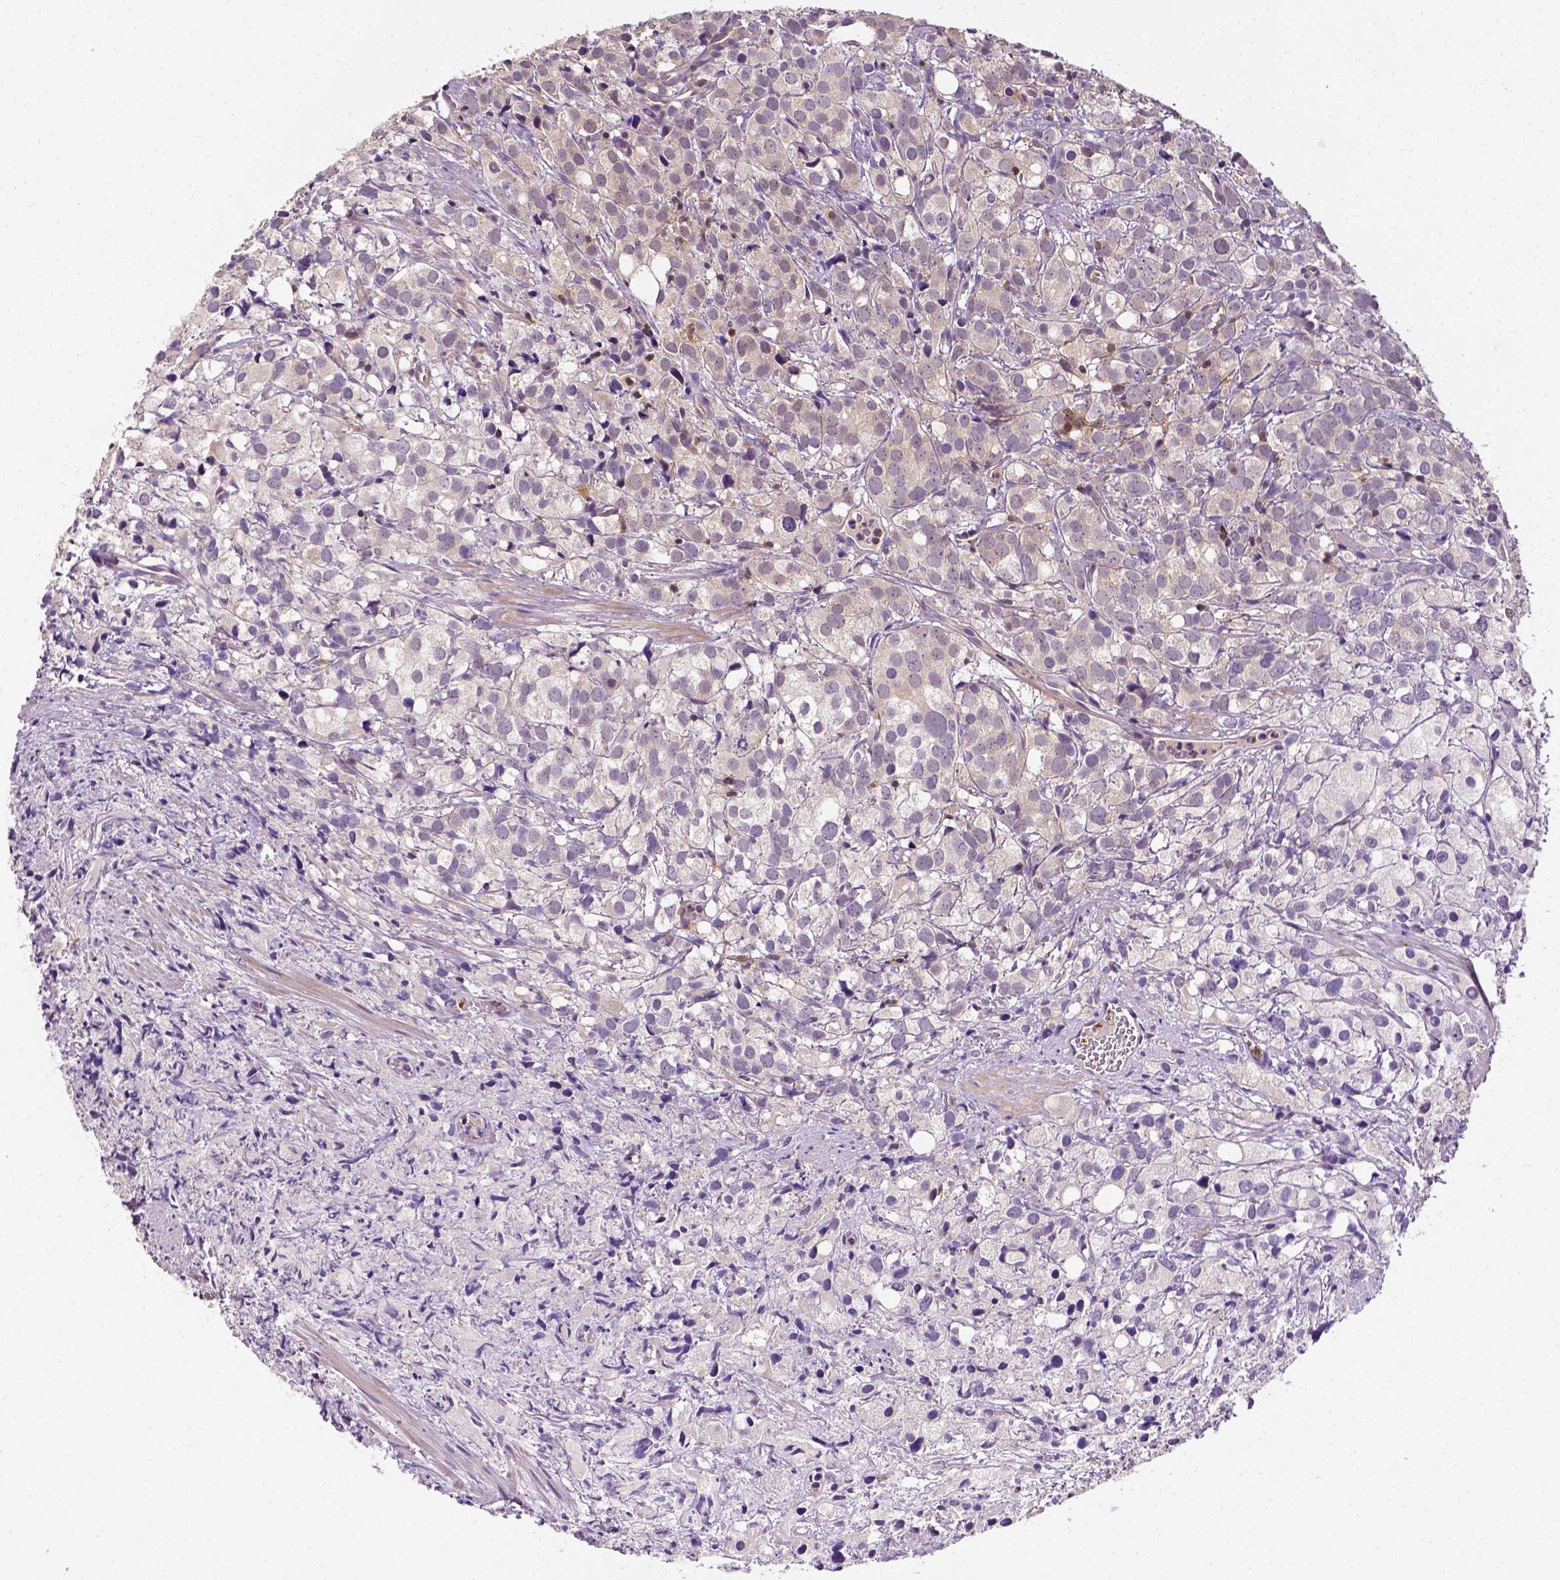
{"staining": {"intensity": "negative", "quantity": "none", "location": "none"}, "tissue": "prostate cancer", "cell_type": "Tumor cells", "image_type": "cancer", "snomed": [{"axis": "morphology", "description": "Adenocarcinoma, High grade"}, {"axis": "topography", "description": "Prostate"}], "caption": "Tumor cells are negative for protein expression in human adenocarcinoma (high-grade) (prostate).", "gene": "MATK", "patient": {"sex": "male", "age": 86}}